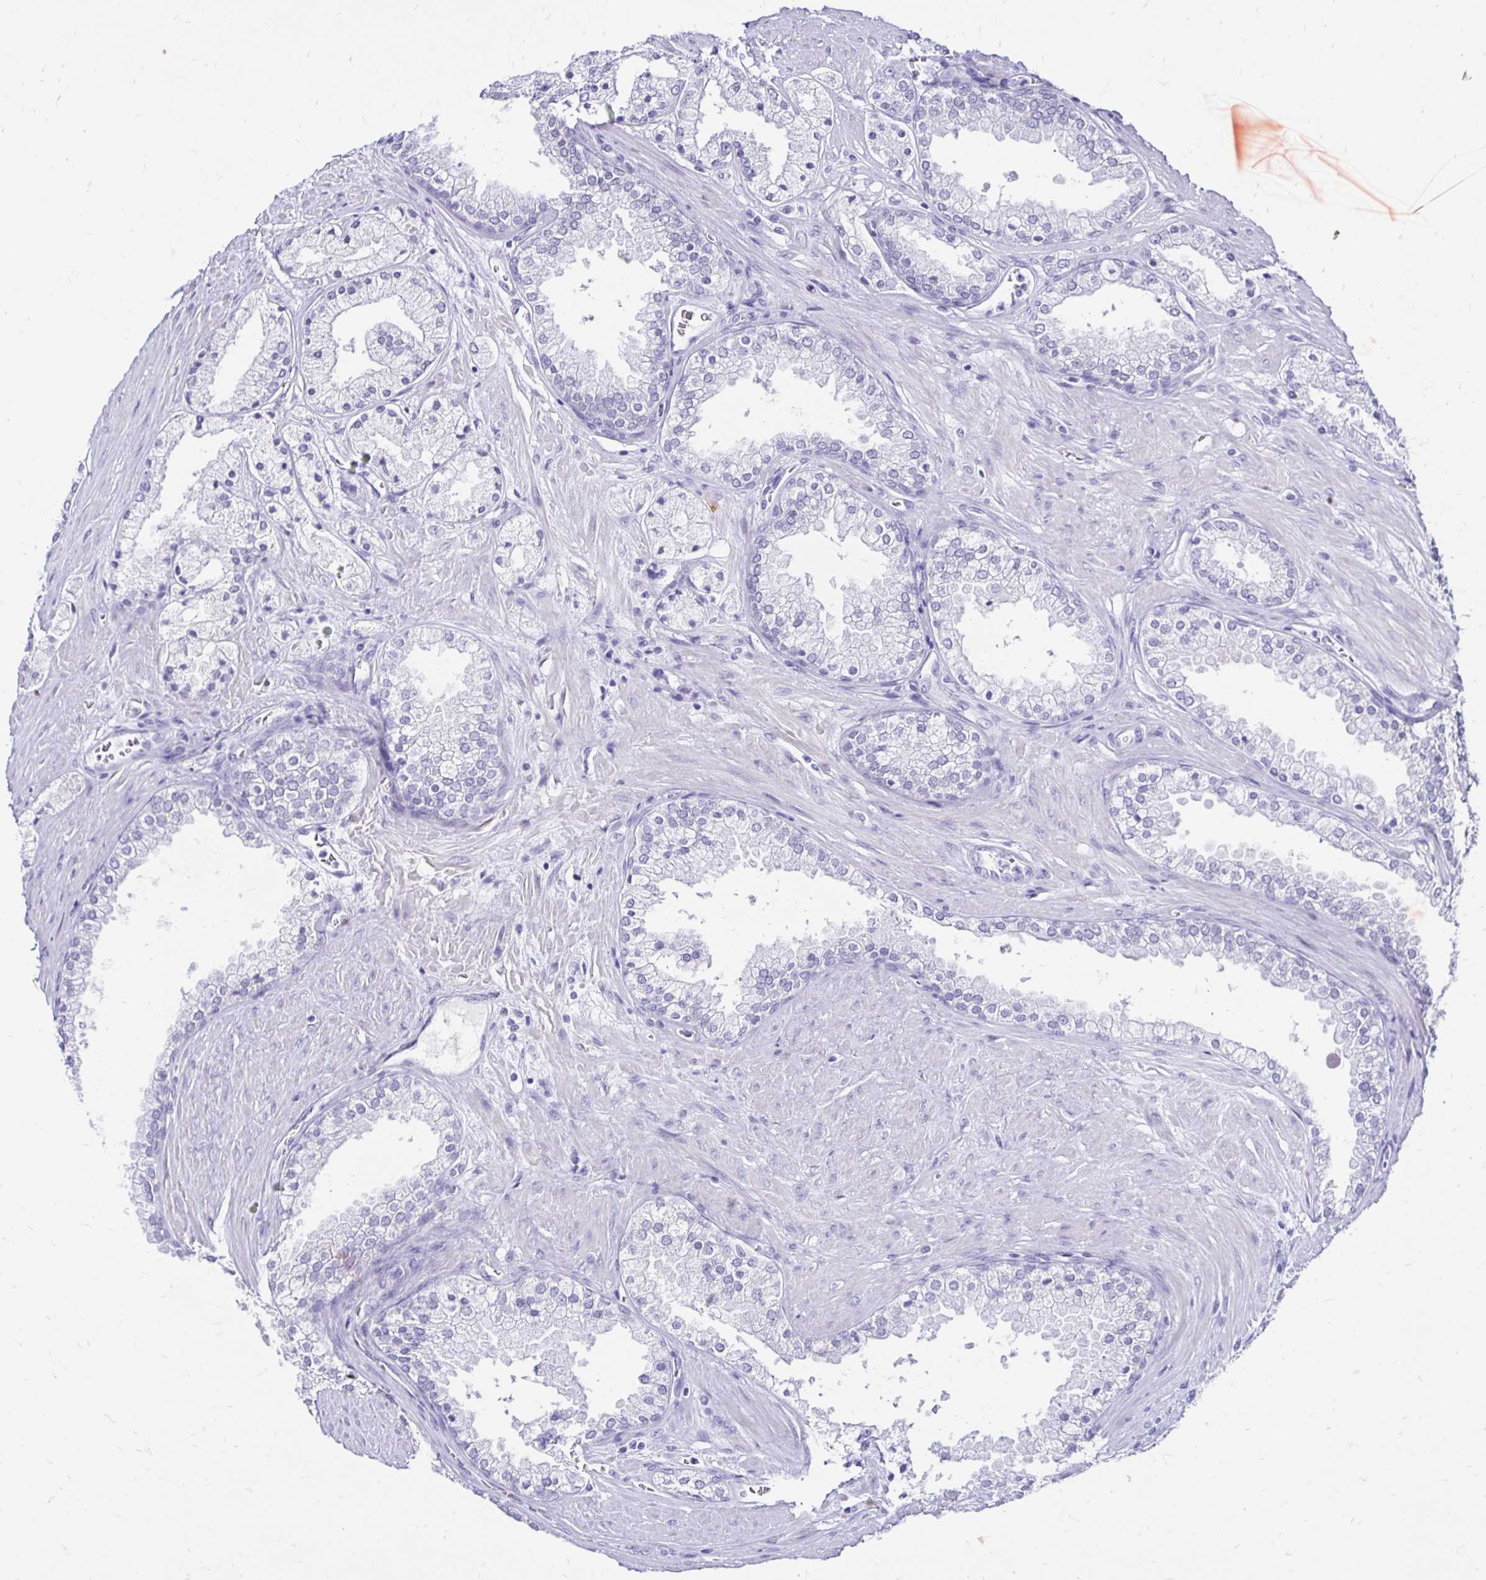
{"staining": {"intensity": "negative", "quantity": "none", "location": "none"}, "tissue": "prostate cancer", "cell_type": "Tumor cells", "image_type": "cancer", "snomed": [{"axis": "morphology", "description": "Adenocarcinoma, High grade"}, {"axis": "topography", "description": "Prostate"}], "caption": "Adenocarcinoma (high-grade) (prostate) was stained to show a protein in brown. There is no significant staining in tumor cells.", "gene": "CST5", "patient": {"sex": "male", "age": 66}}